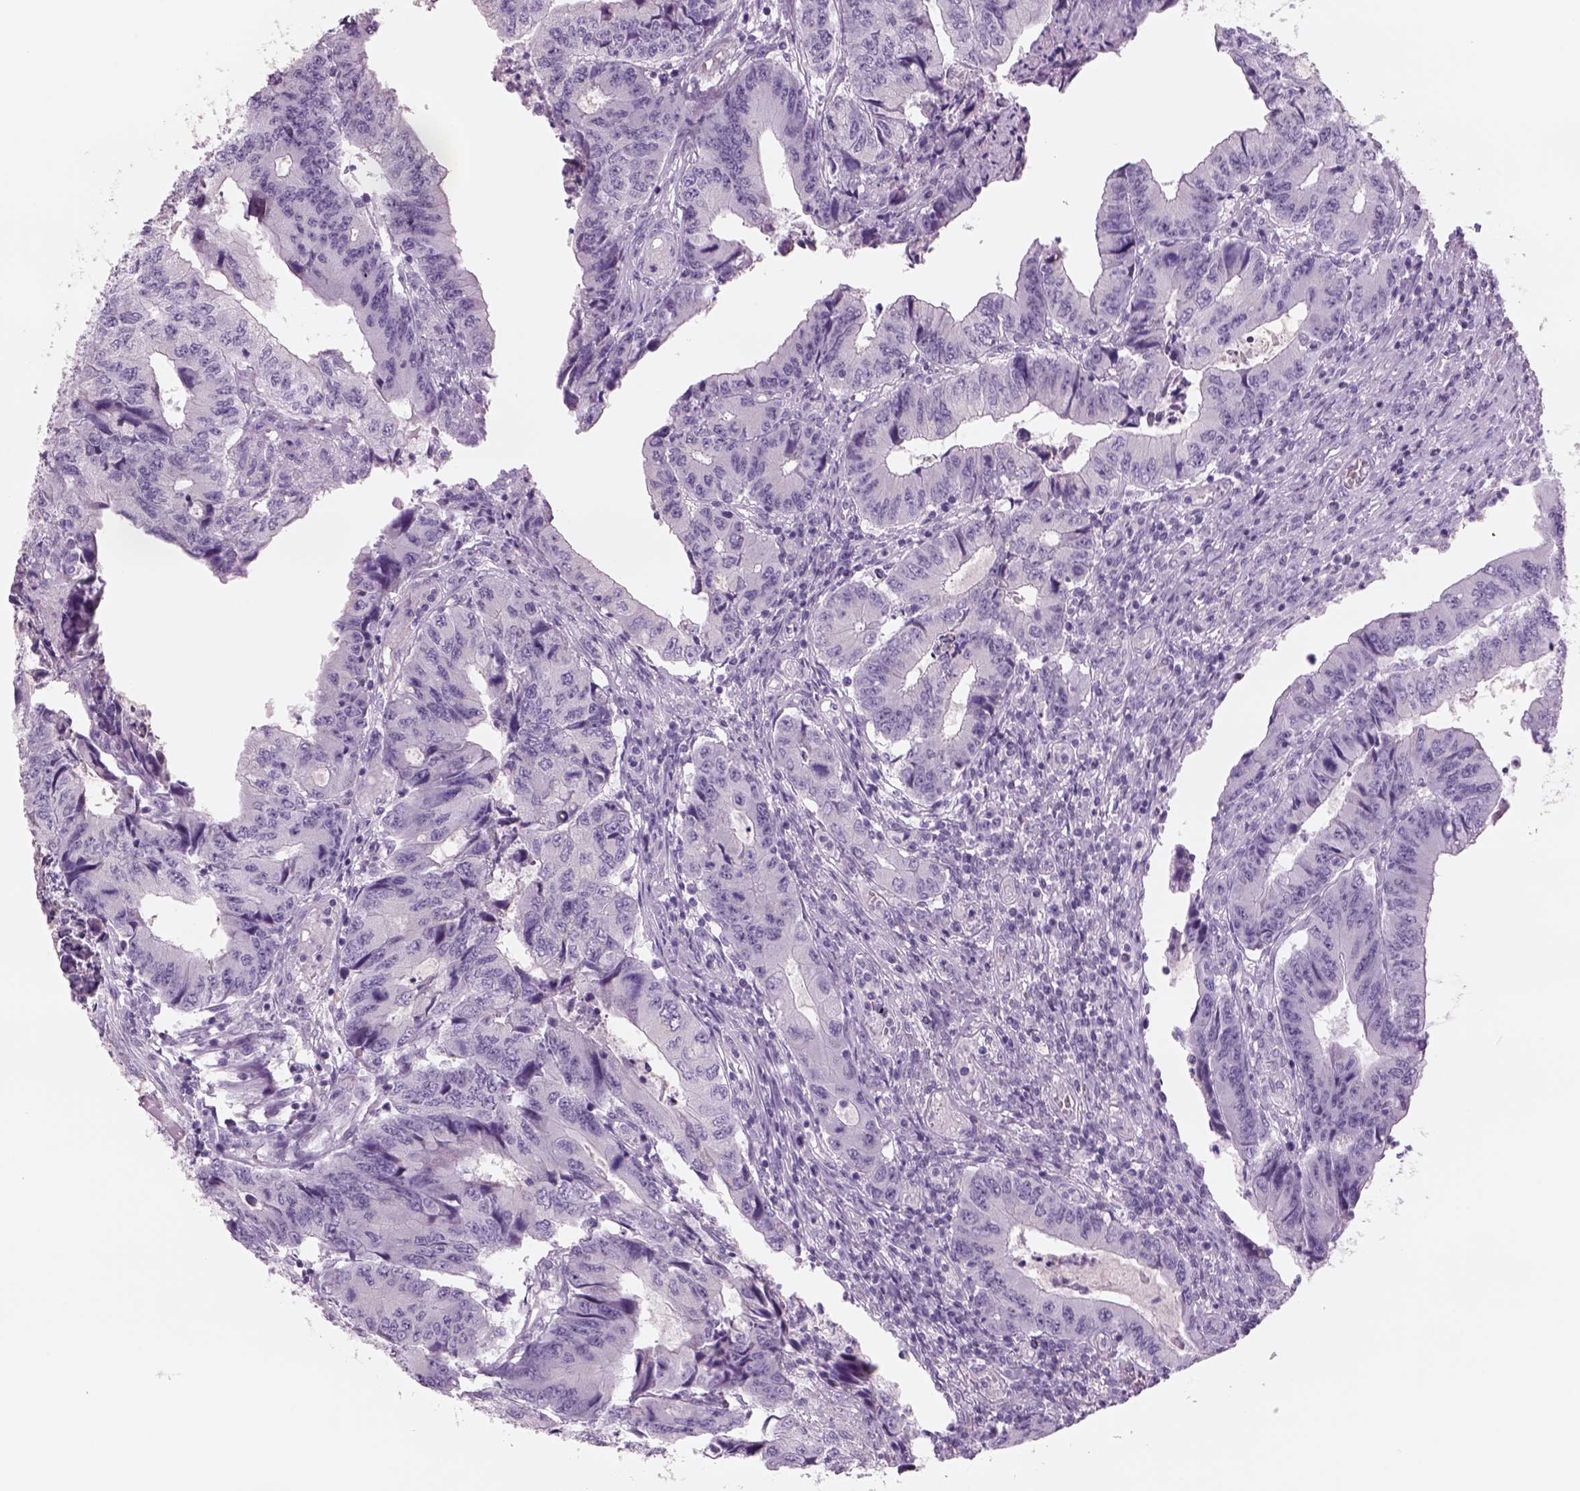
{"staining": {"intensity": "negative", "quantity": "none", "location": "none"}, "tissue": "colorectal cancer", "cell_type": "Tumor cells", "image_type": "cancer", "snomed": [{"axis": "morphology", "description": "Adenocarcinoma, NOS"}, {"axis": "topography", "description": "Colon"}], "caption": "Colorectal adenocarcinoma was stained to show a protein in brown. There is no significant expression in tumor cells.", "gene": "RHO", "patient": {"sex": "male", "age": 53}}